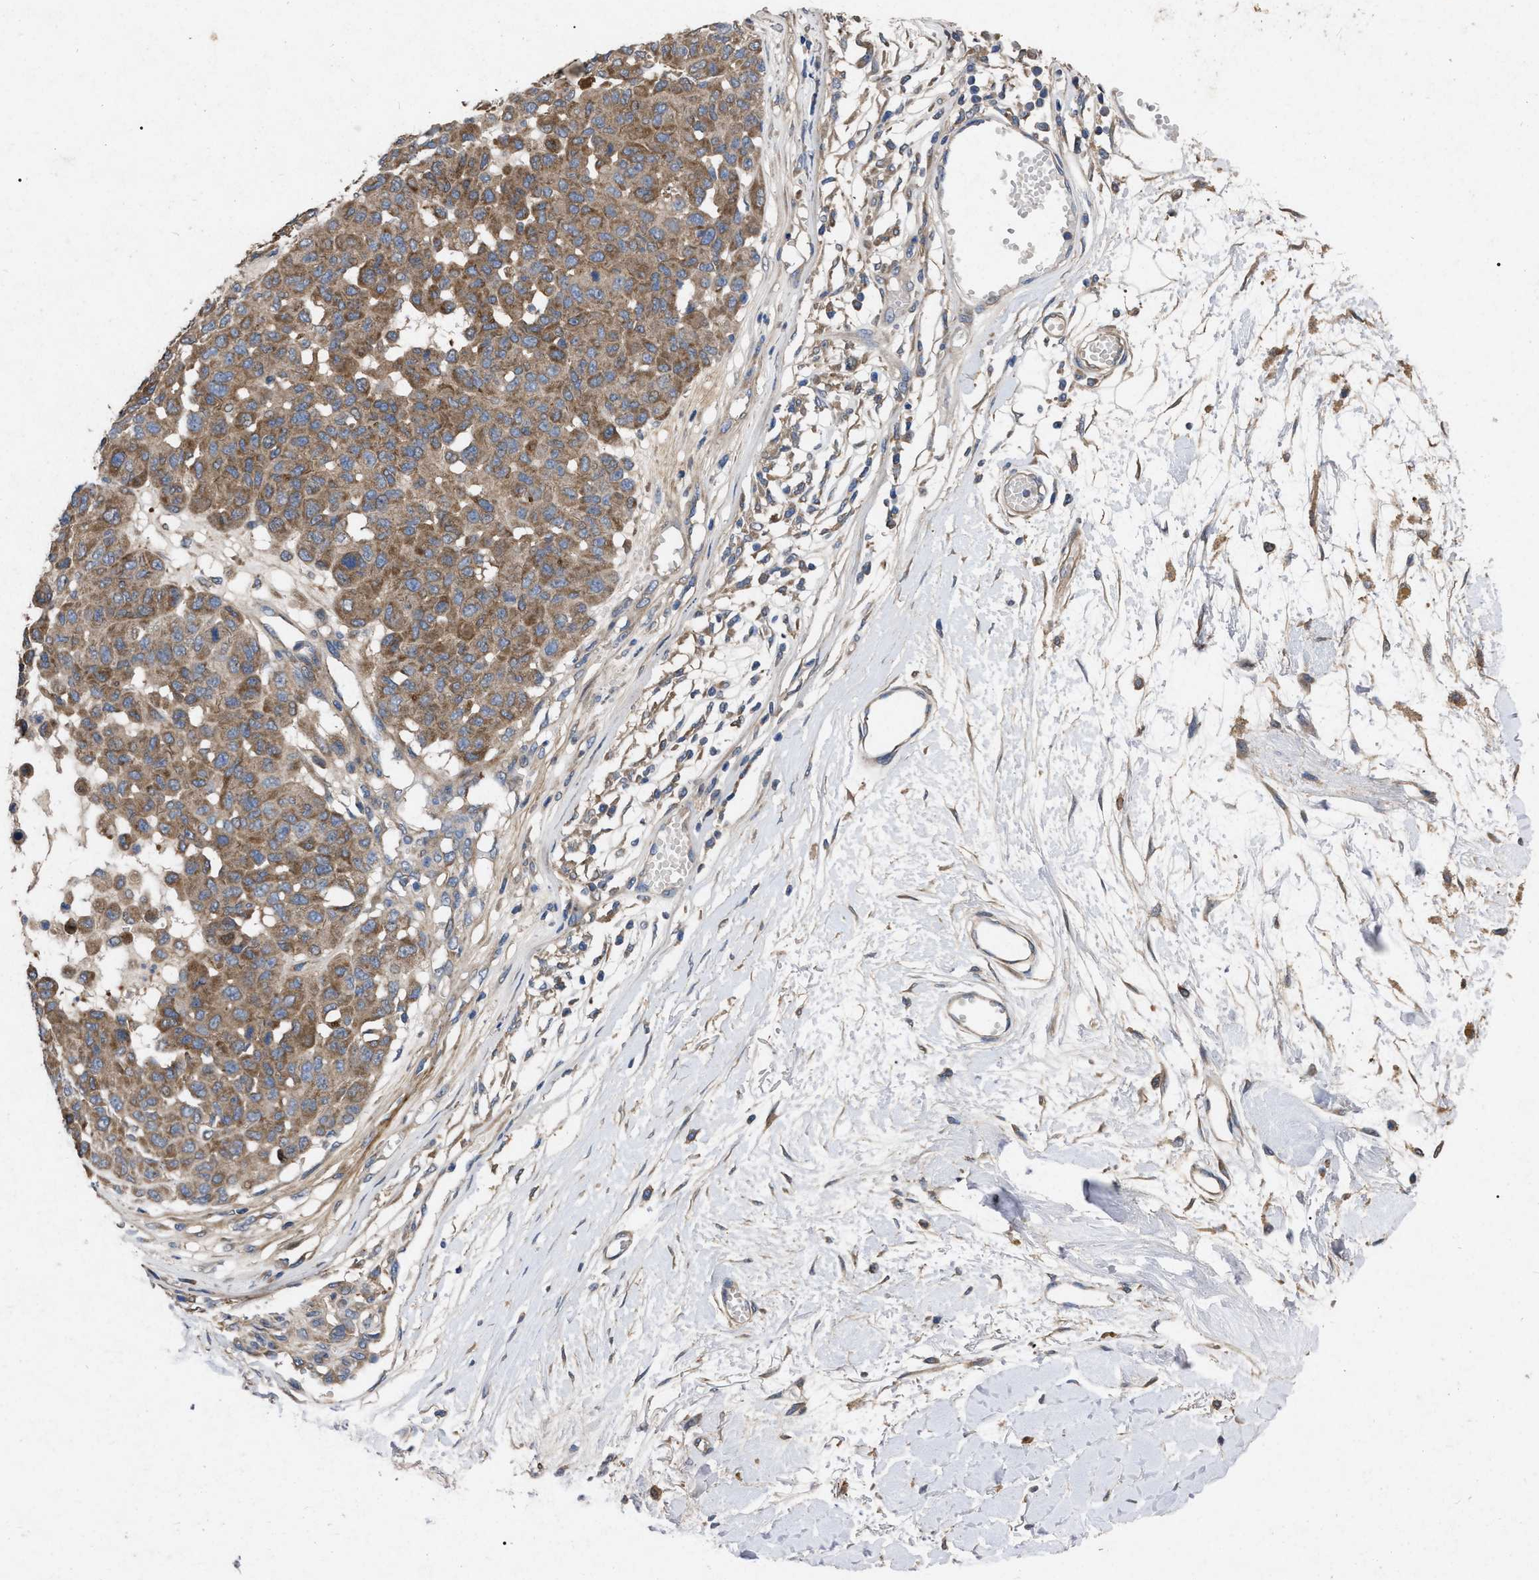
{"staining": {"intensity": "moderate", "quantity": ">75%", "location": "cytoplasmic/membranous"}, "tissue": "melanoma", "cell_type": "Tumor cells", "image_type": "cancer", "snomed": [{"axis": "morphology", "description": "Normal tissue, NOS"}, {"axis": "morphology", "description": "Malignant melanoma, NOS"}, {"axis": "topography", "description": "Skin"}], "caption": "Protein positivity by immunohistochemistry exhibits moderate cytoplasmic/membranous positivity in about >75% of tumor cells in malignant melanoma. (brown staining indicates protein expression, while blue staining denotes nuclei).", "gene": "CDKN2C", "patient": {"sex": "male", "age": 62}}